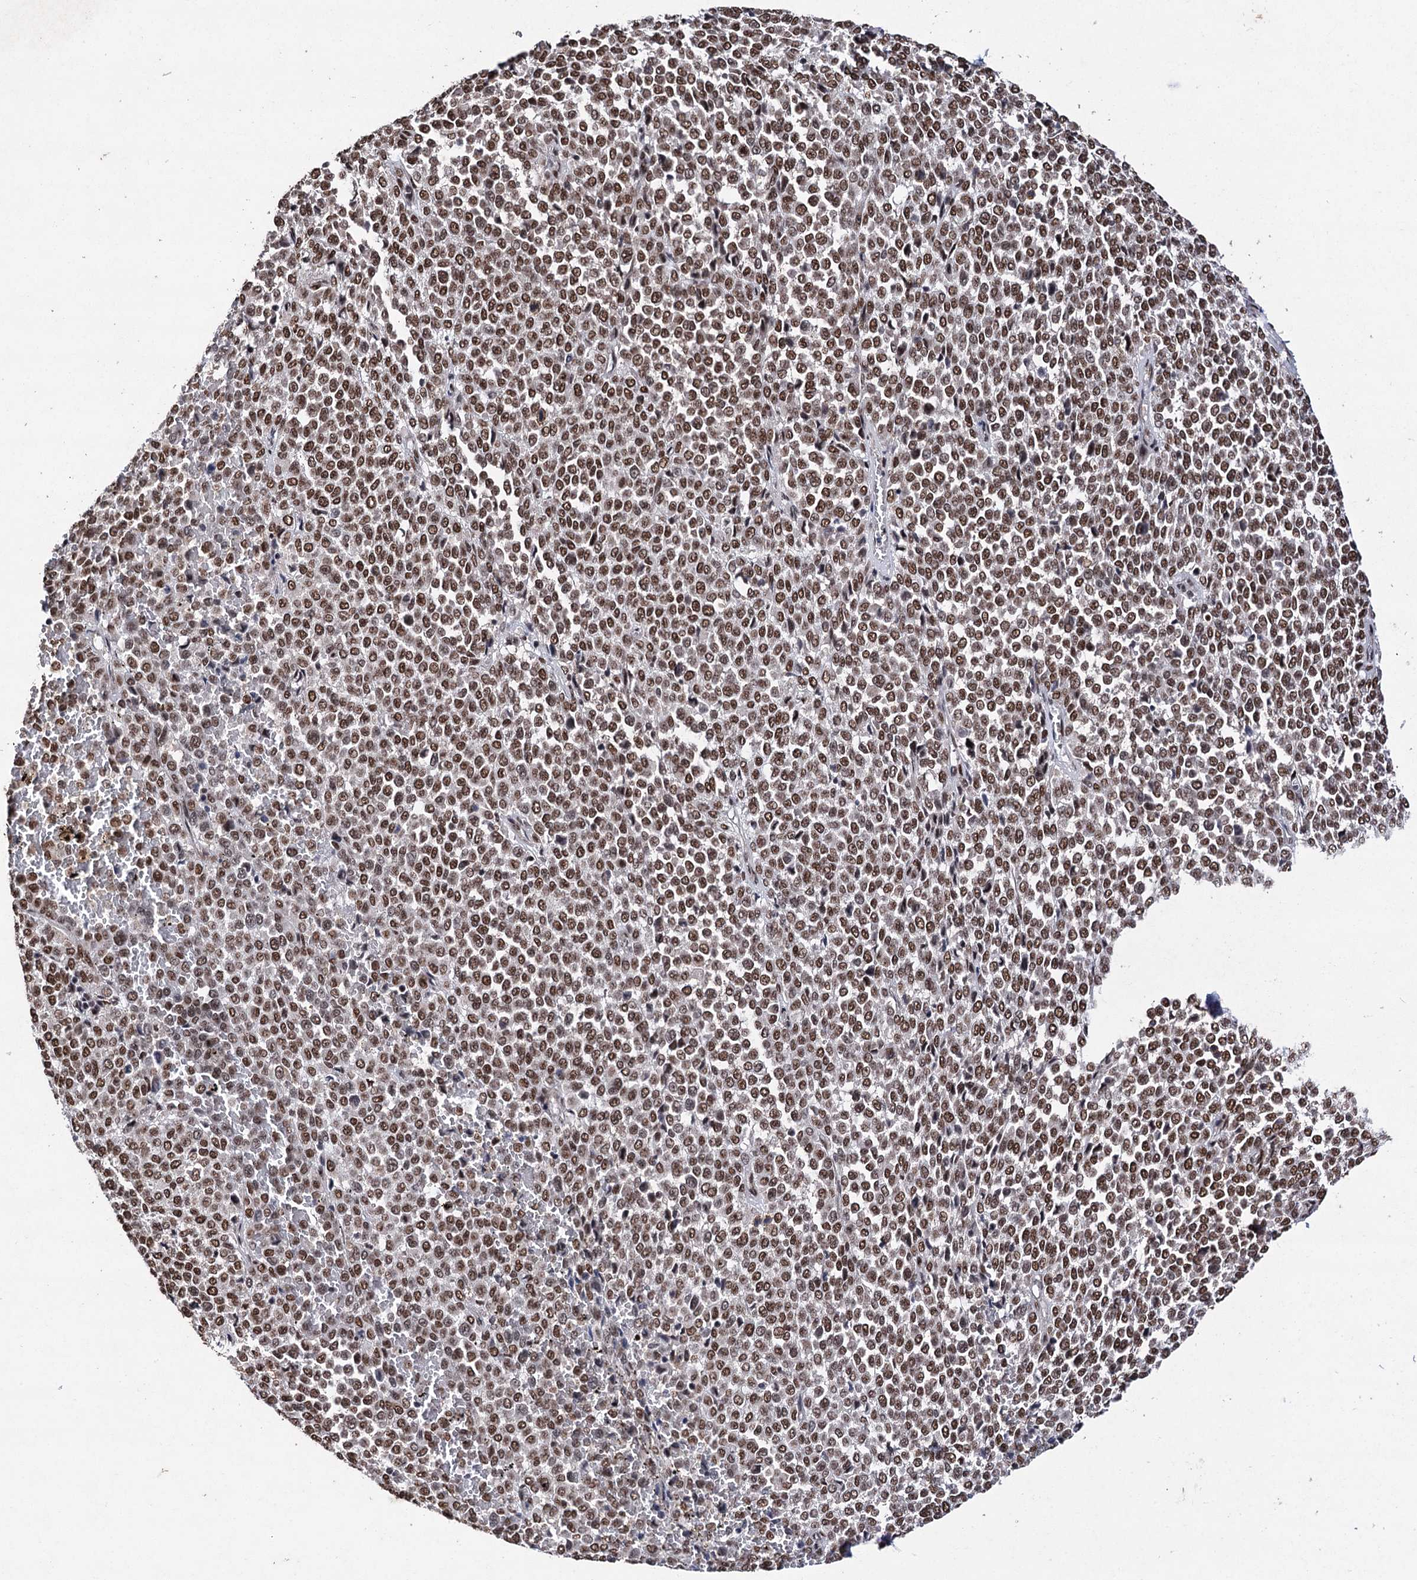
{"staining": {"intensity": "moderate", "quantity": ">75%", "location": "nuclear"}, "tissue": "melanoma", "cell_type": "Tumor cells", "image_type": "cancer", "snomed": [{"axis": "morphology", "description": "Malignant melanoma, Metastatic site"}, {"axis": "topography", "description": "Pancreas"}], "caption": "DAB (3,3'-diaminobenzidine) immunohistochemical staining of human malignant melanoma (metastatic site) displays moderate nuclear protein positivity in about >75% of tumor cells.", "gene": "MATR3", "patient": {"sex": "female", "age": 30}}